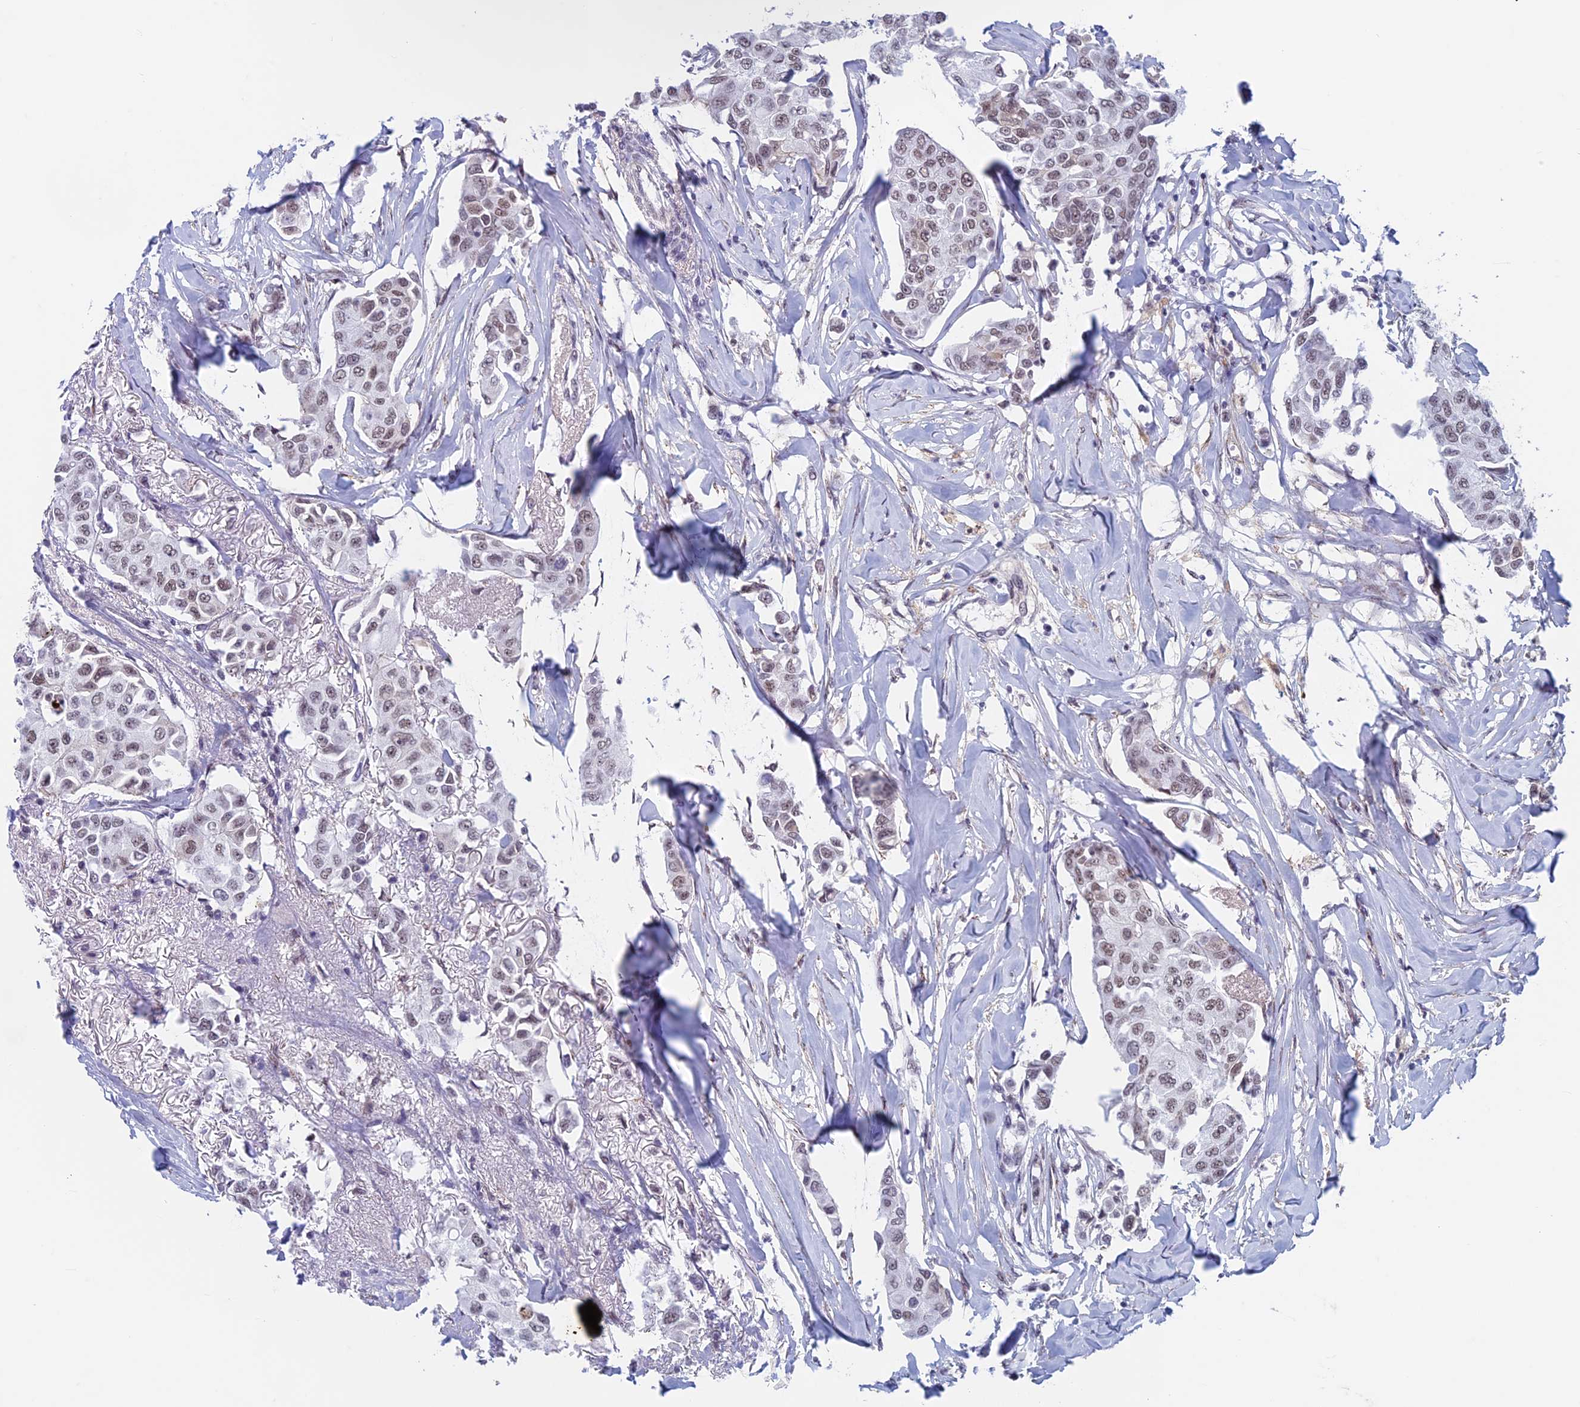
{"staining": {"intensity": "weak", "quantity": ">75%", "location": "nuclear"}, "tissue": "breast cancer", "cell_type": "Tumor cells", "image_type": "cancer", "snomed": [{"axis": "morphology", "description": "Duct carcinoma"}, {"axis": "topography", "description": "Breast"}], "caption": "An immunohistochemistry photomicrograph of tumor tissue is shown. Protein staining in brown labels weak nuclear positivity in invasive ductal carcinoma (breast) within tumor cells.", "gene": "ASH2L", "patient": {"sex": "female", "age": 80}}